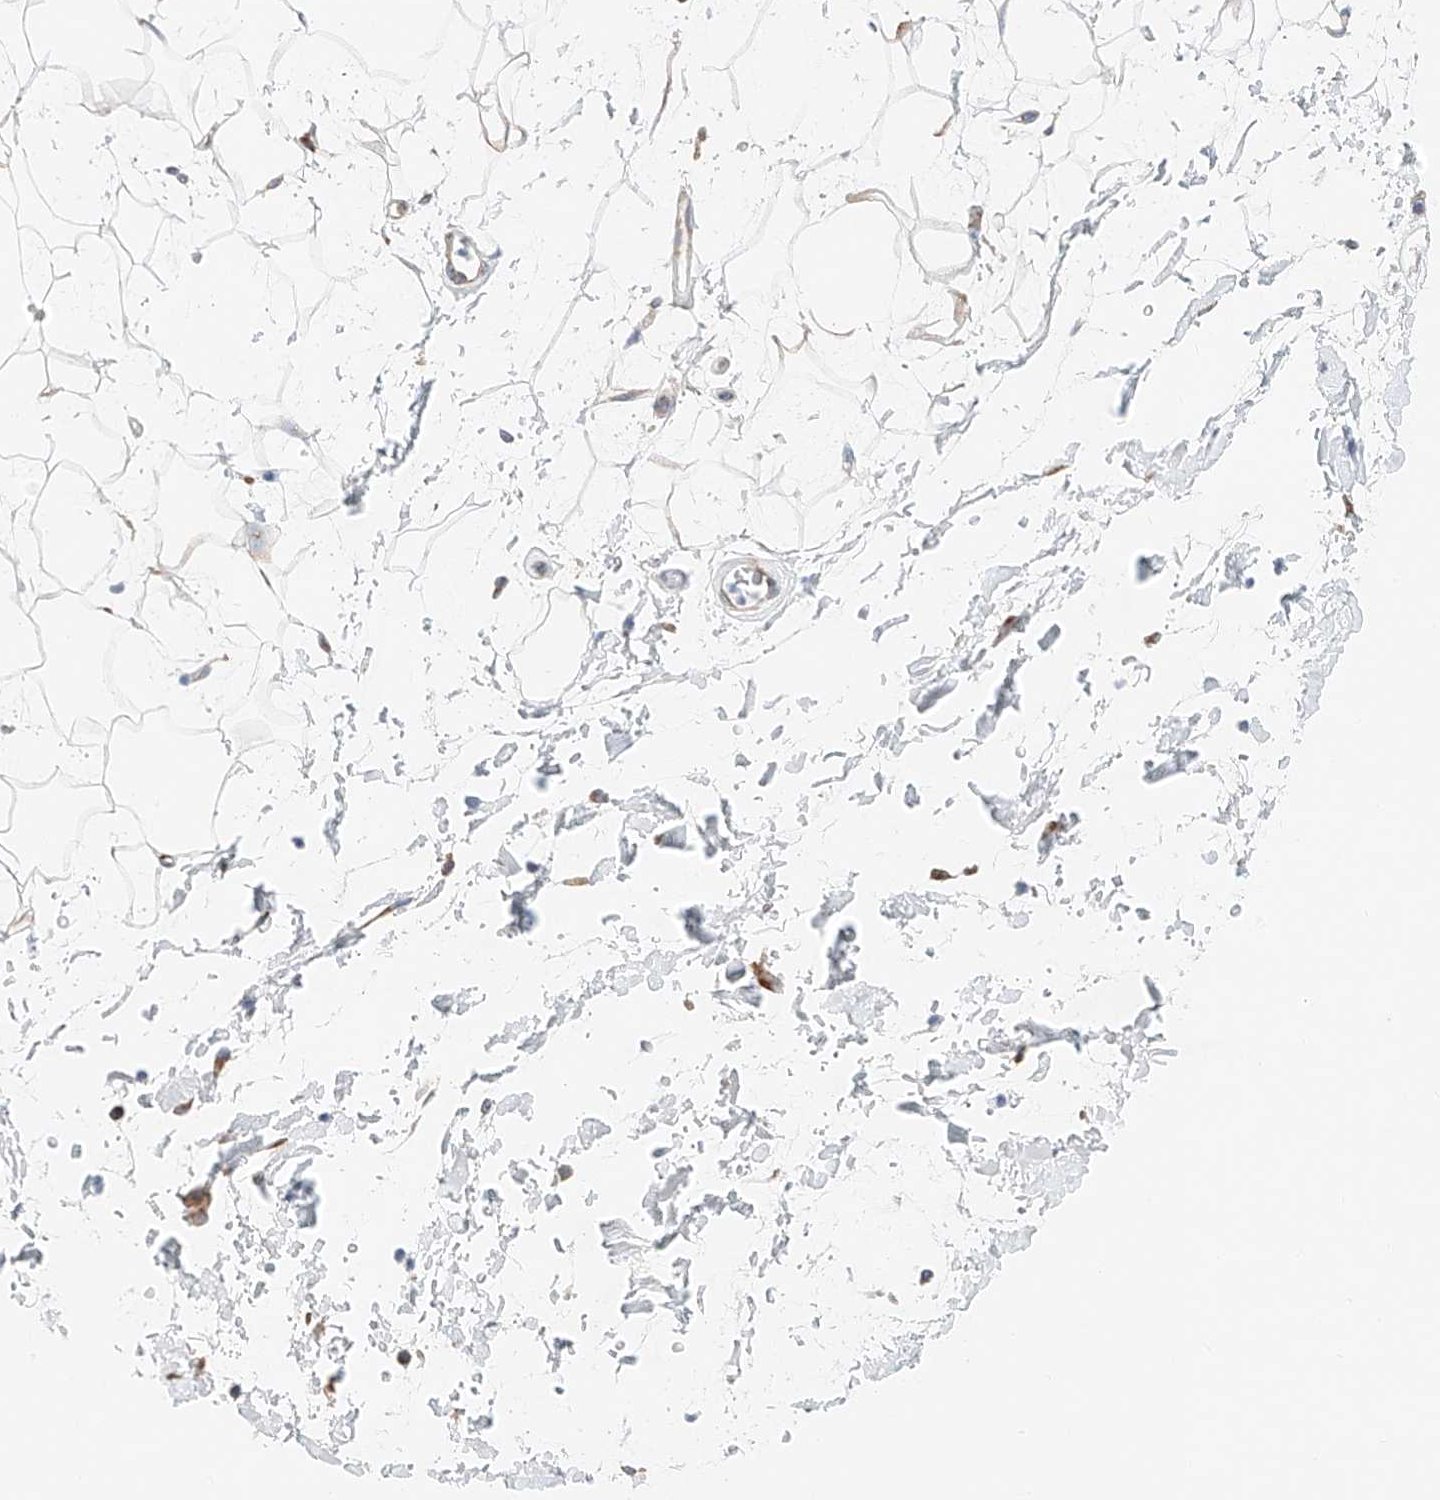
{"staining": {"intensity": "negative", "quantity": "none", "location": "none"}, "tissue": "adipose tissue", "cell_type": "Adipocytes", "image_type": "normal", "snomed": [{"axis": "morphology", "description": "Normal tissue, NOS"}, {"axis": "topography", "description": "Soft tissue"}], "caption": "DAB immunohistochemical staining of benign adipose tissue exhibits no significant expression in adipocytes.", "gene": "CRELD1", "patient": {"sex": "male", "age": 72}}